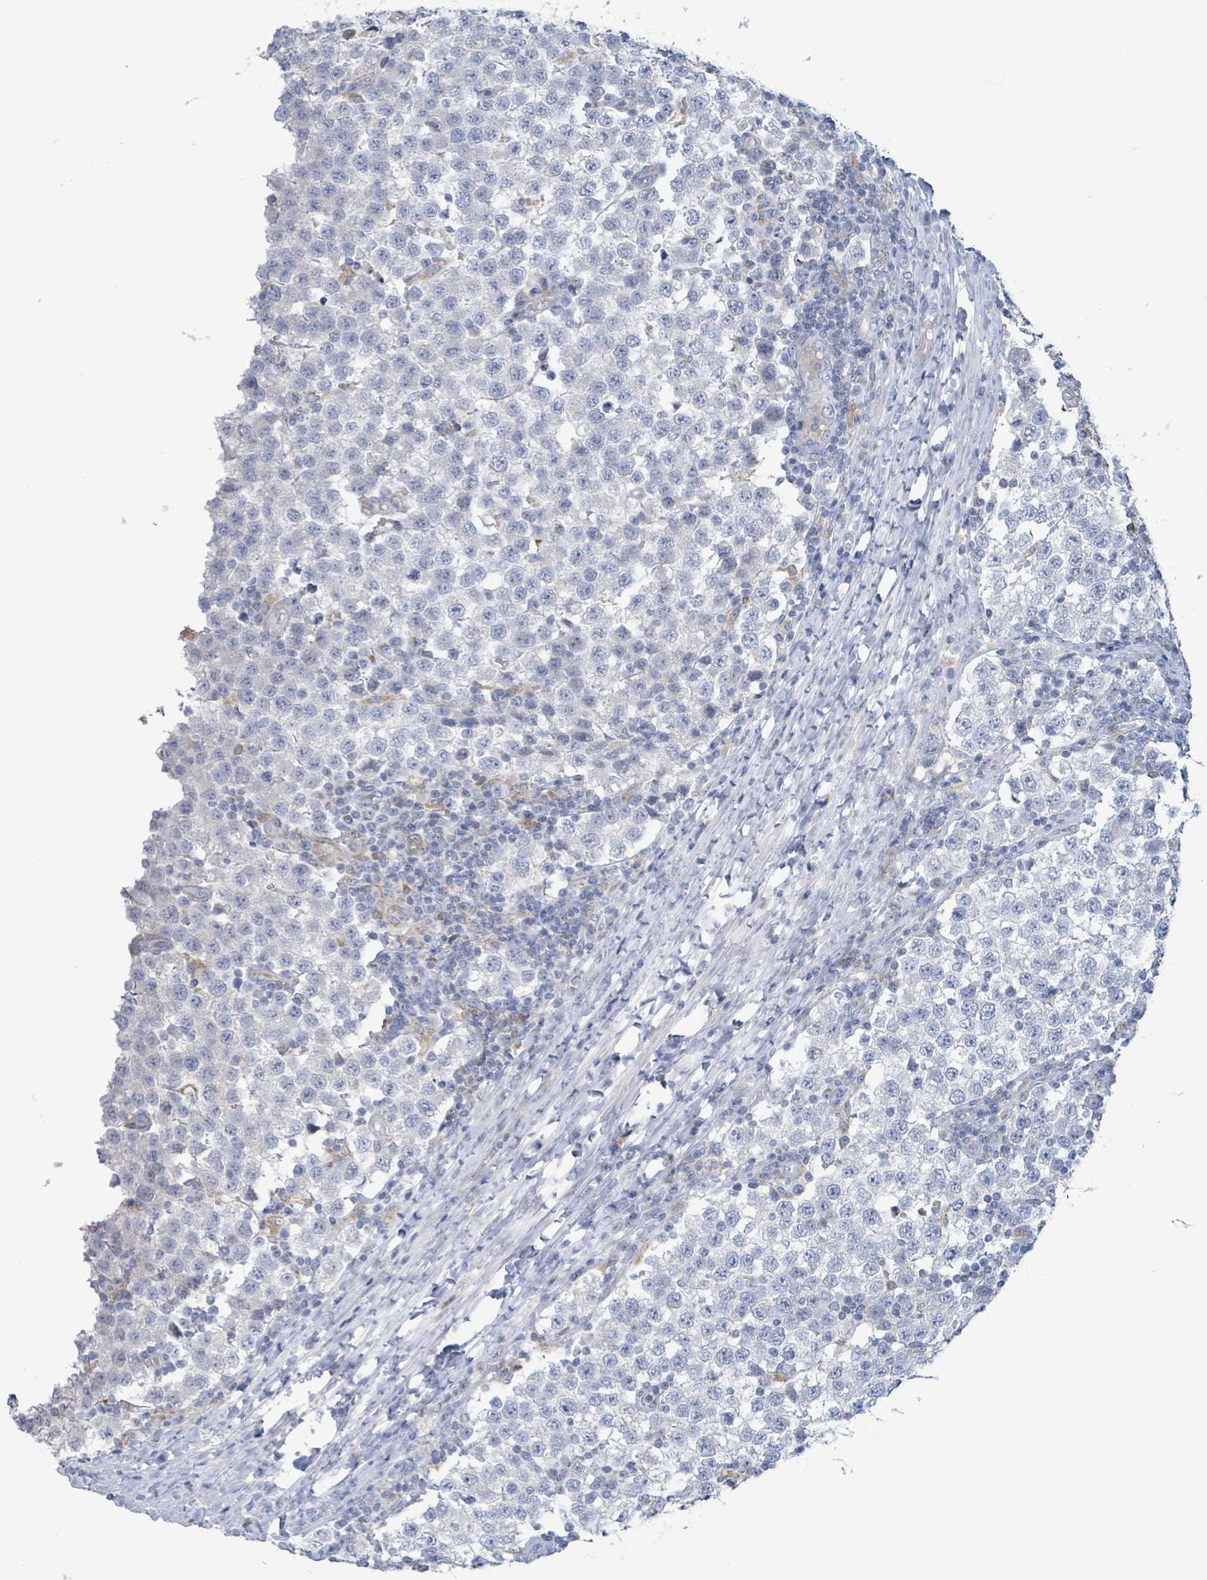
{"staining": {"intensity": "negative", "quantity": "none", "location": "none"}, "tissue": "testis cancer", "cell_type": "Tumor cells", "image_type": "cancer", "snomed": [{"axis": "morphology", "description": "Seminoma, NOS"}, {"axis": "topography", "description": "Testis"}], "caption": "Tumor cells are negative for protein expression in human testis cancer.", "gene": "AKR1C4", "patient": {"sex": "male", "age": 34}}